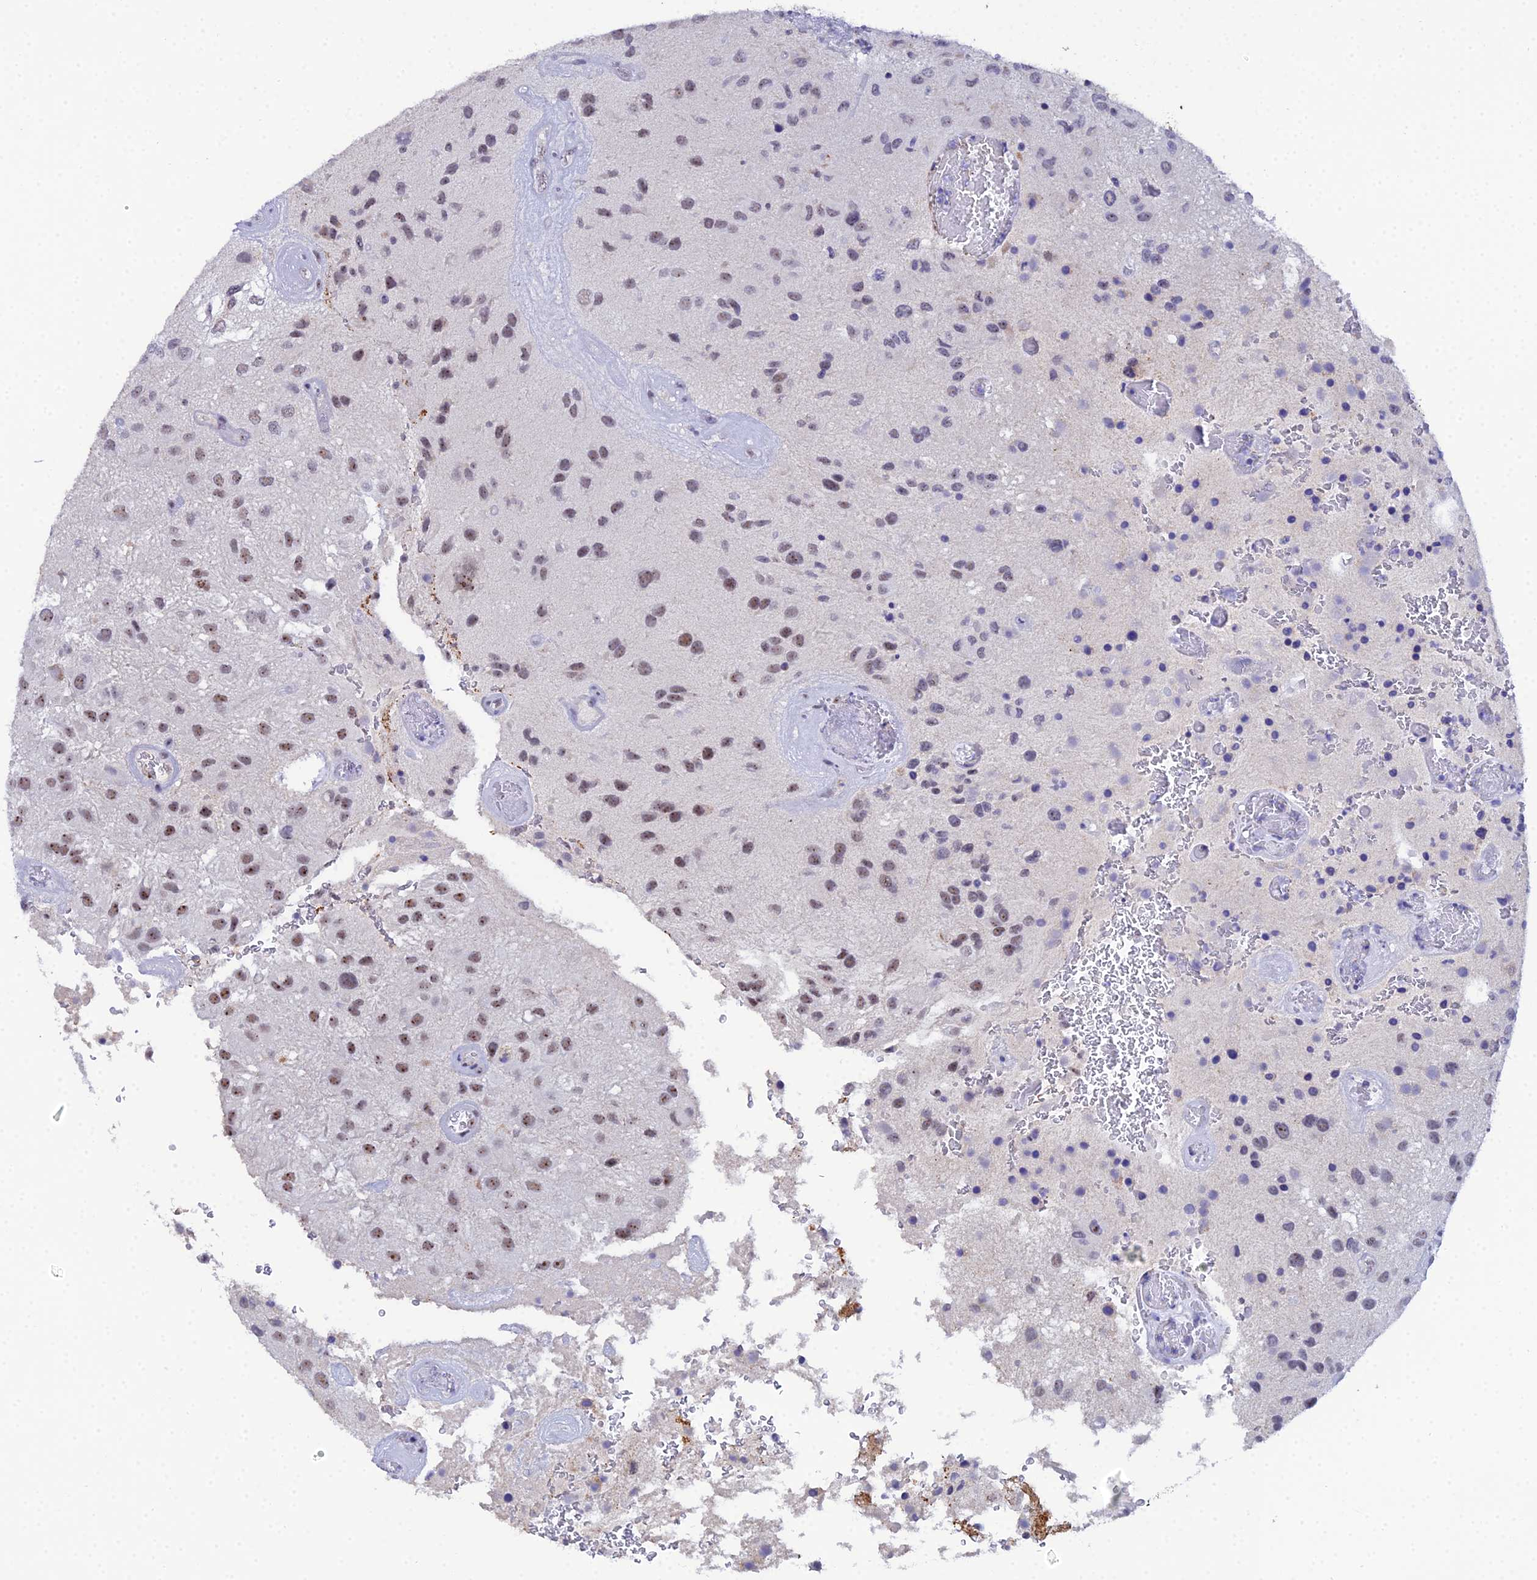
{"staining": {"intensity": "moderate", "quantity": "<25%", "location": "nuclear"}, "tissue": "glioma", "cell_type": "Tumor cells", "image_type": "cancer", "snomed": [{"axis": "morphology", "description": "Glioma, malignant, Low grade"}, {"axis": "topography", "description": "Brain"}], "caption": "Malignant glioma (low-grade) was stained to show a protein in brown. There is low levels of moderate nuclear expression in approximately <25% of tumor cells. Using DAB (brown) and hematoxylin (blue) stains, captured at high magnification using brightfield microscopy.", "gene": "PLPP4", "patient": {"sex": "male", "age": 66}}